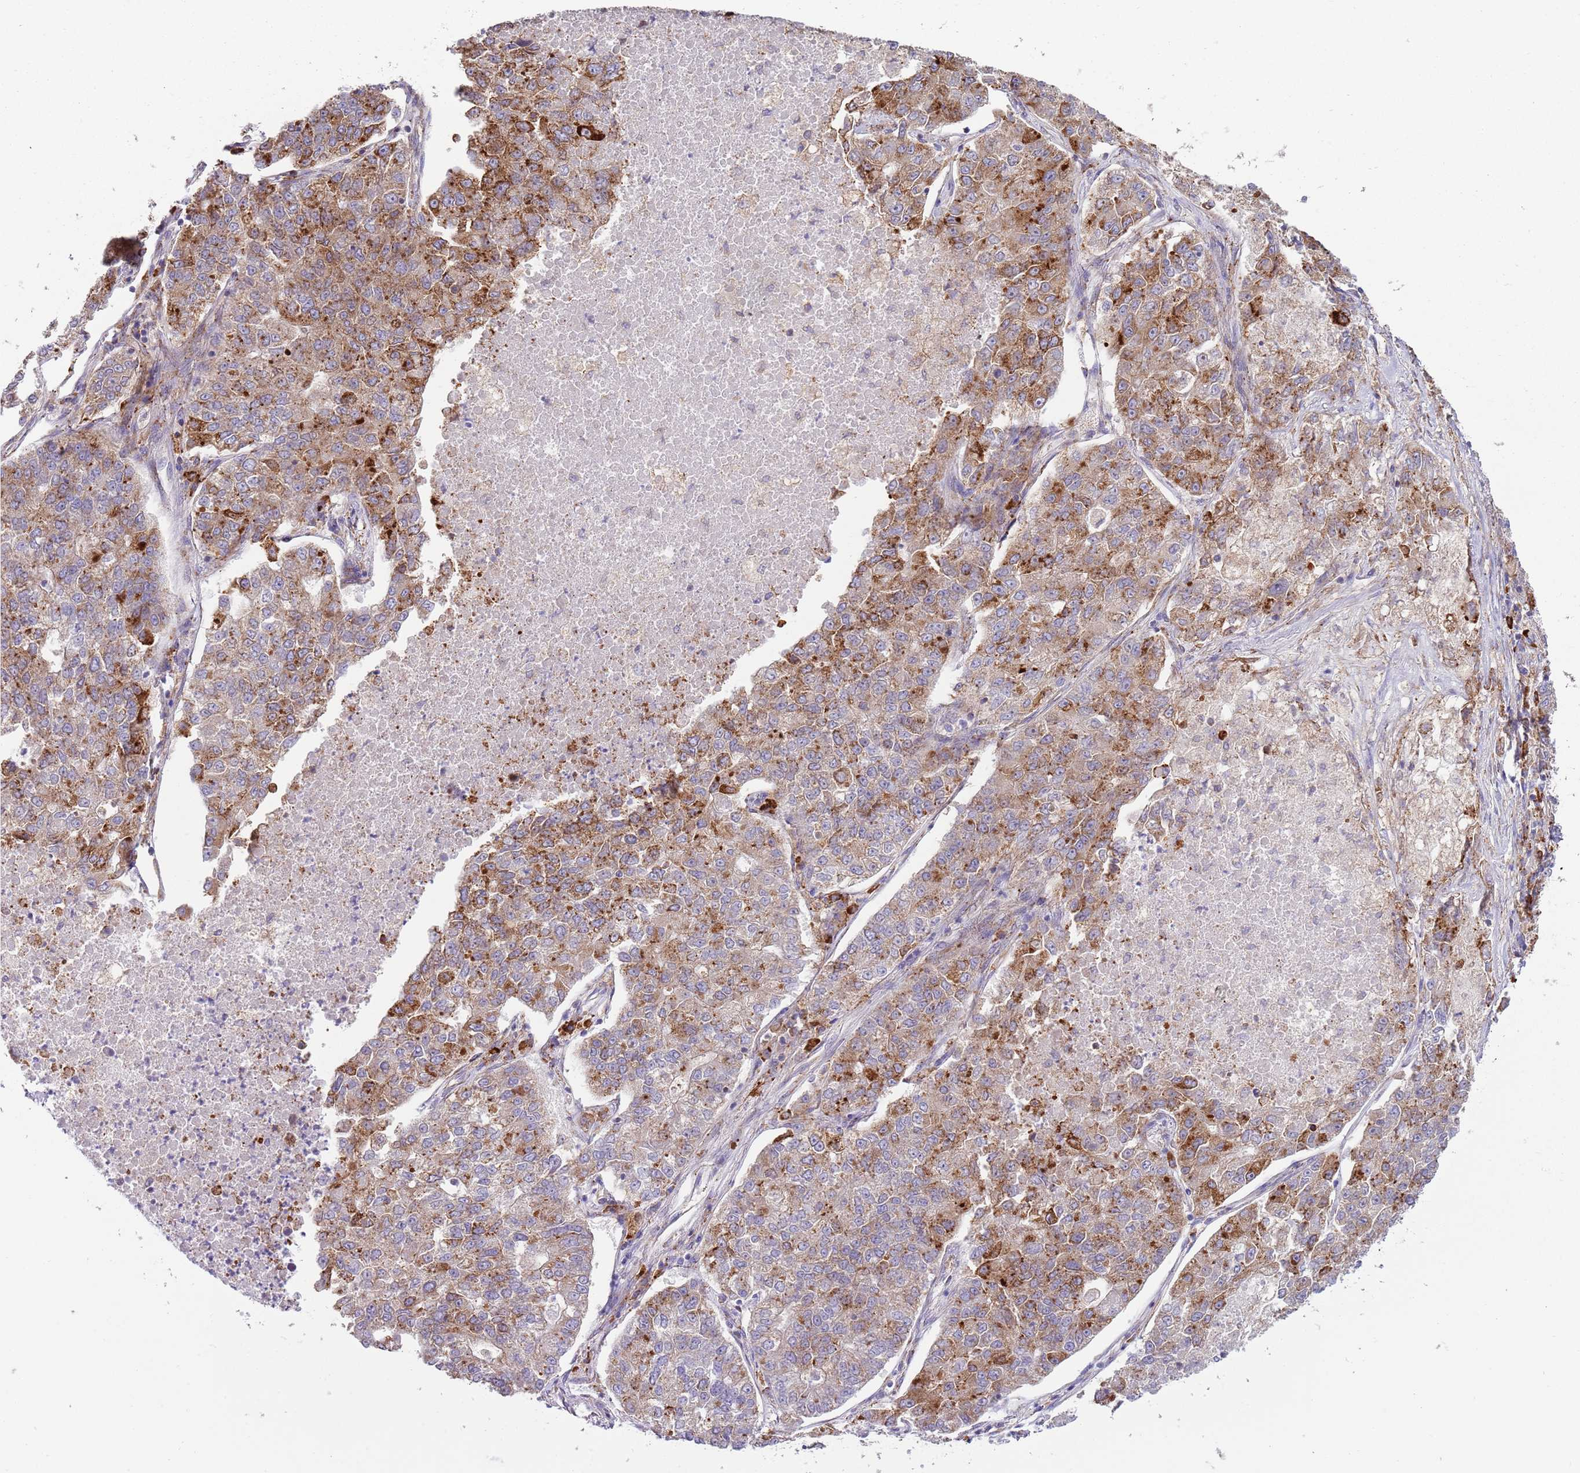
{"staining": {"intensity": "moderate", "quantity": ">75%", "location": "cytoplasmic/membranous"}, "tissue": "lung cancer", "cell_type": "Tumor cells", "image_type": "cancer", "snomed": [{"axis": "morphology", "description": "Adenocarcinoma, NOS"}, {"axis": "topography", "description": "Lung"}], "caption": "A brown stain labels moderate cytoplasmic/membranous staining of a protein in human lung cancer (adenocarcinoma) tumor cells.", "gene": "VWCE", "patient": {"sex": "male", "age": 49}}